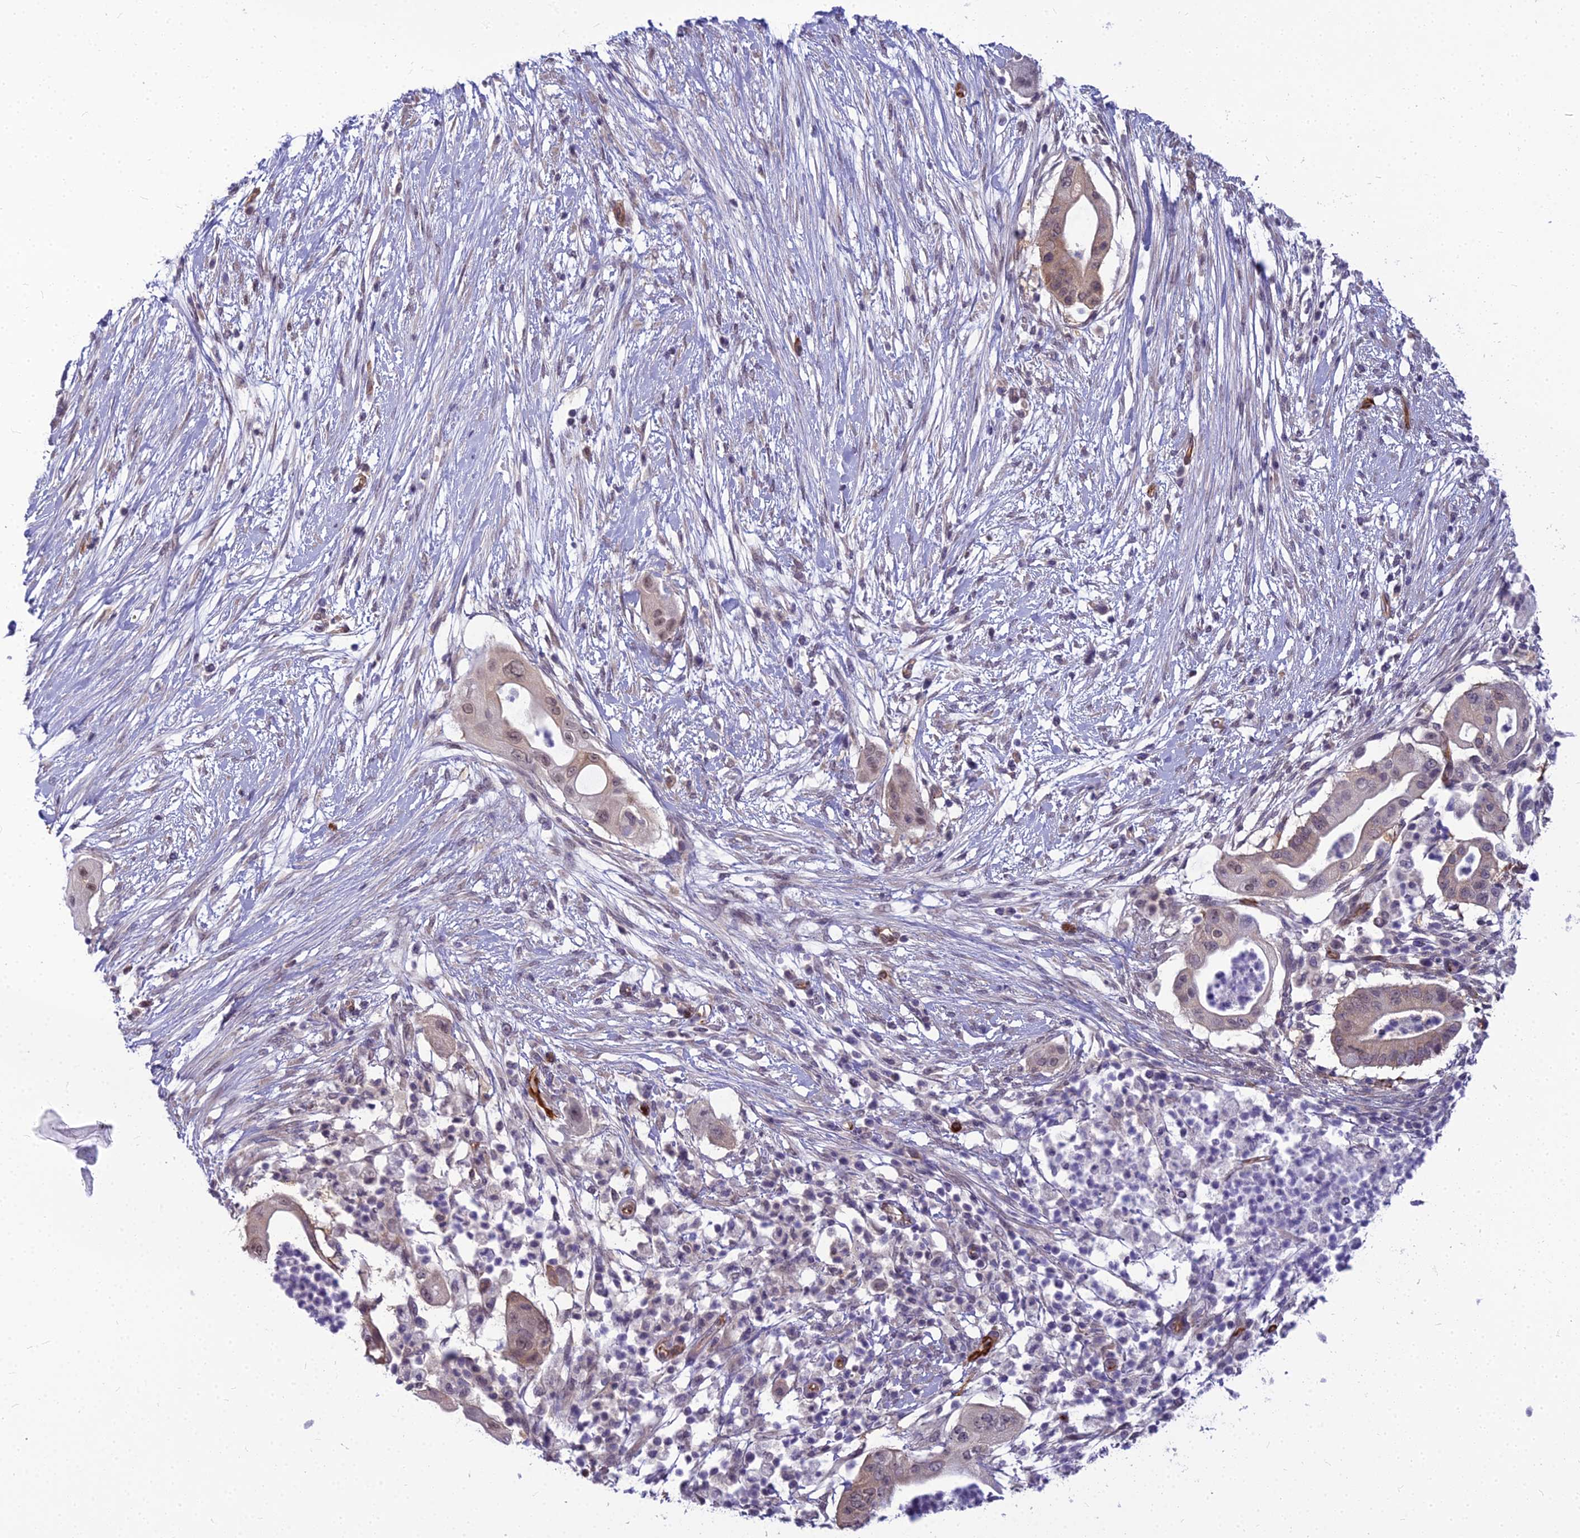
{"staining": {"intensity": "weak", "quantity": ">75%", "location": "cytoplasmic/membranous,nuclear"}, "tissue": "pancreatic cancer", "cell_type": "Tumor cells", "image_type": "cancer", "snomed": [{"axis": "morphology", "description": "Adenocarcinoma, NOS"}, {"axis": "topography", "description": "Pancreas"}], "caption": "Pancreatic cancer (adenocarcinoma) stained with a protein marker displays weak staining in tumor cells.", "gene": "RGL3", "patient": {"sex": "male", "age": 68}}